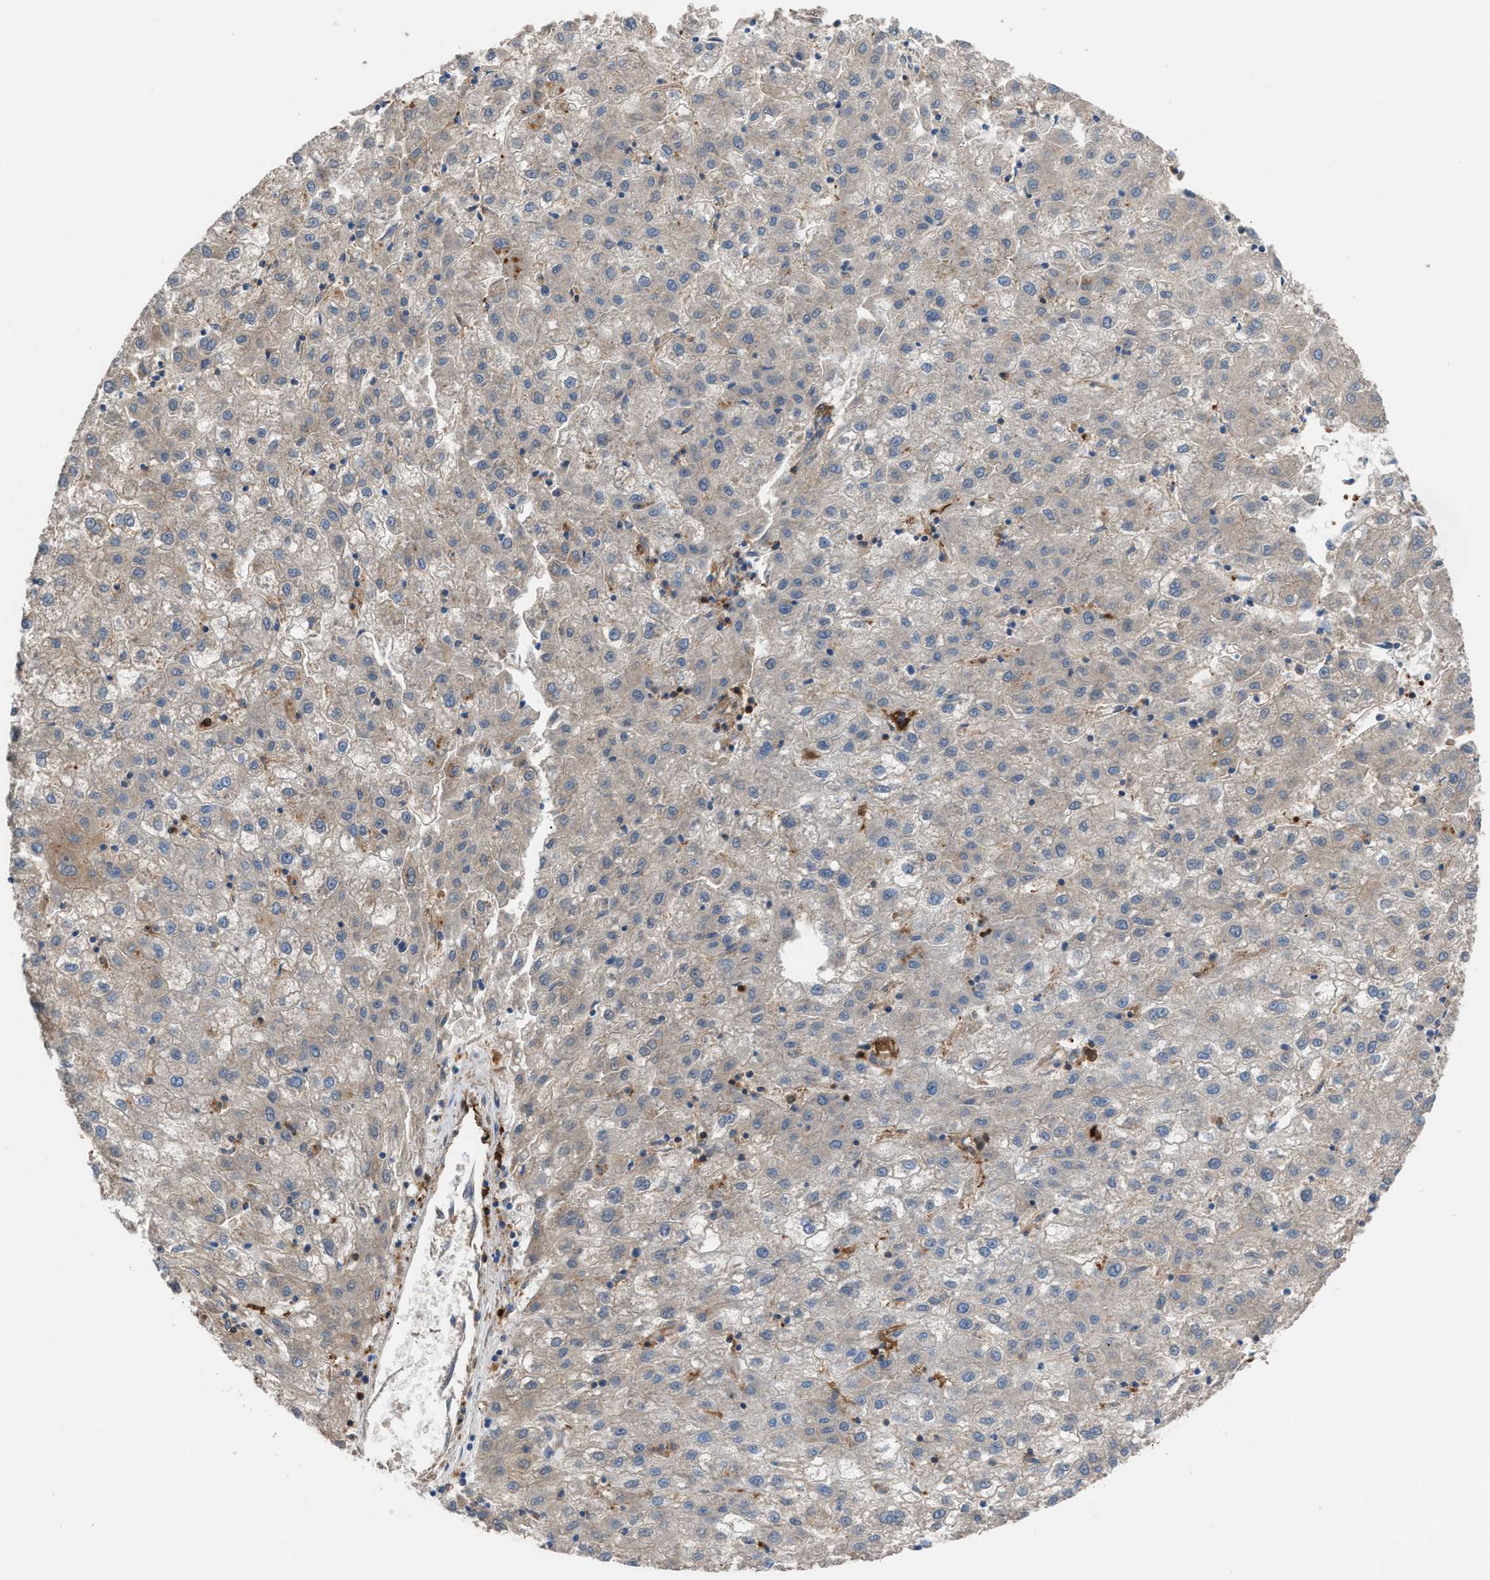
{"staining": {"intensity": "weak", "quantity": "<25%", "location": "cytoplasmic/membranous"}, "tissue": "liver cancer", "cell_type": "Tumor cells", "image_type": "cancer", "snomed": [{"axis": "morphology", "description": "Carcinoma, Hepatocellular, NOS"}, {"axis": "topography", "description": "Liver"}], "caption": "A high-resolution photomicrograph shows immunohistochemistry (IHC) staining of liver cancer, which reveals no significant expression in tumor cells.", "gene": "TPK1", "patient": {"sex": "male", "age": 72}}